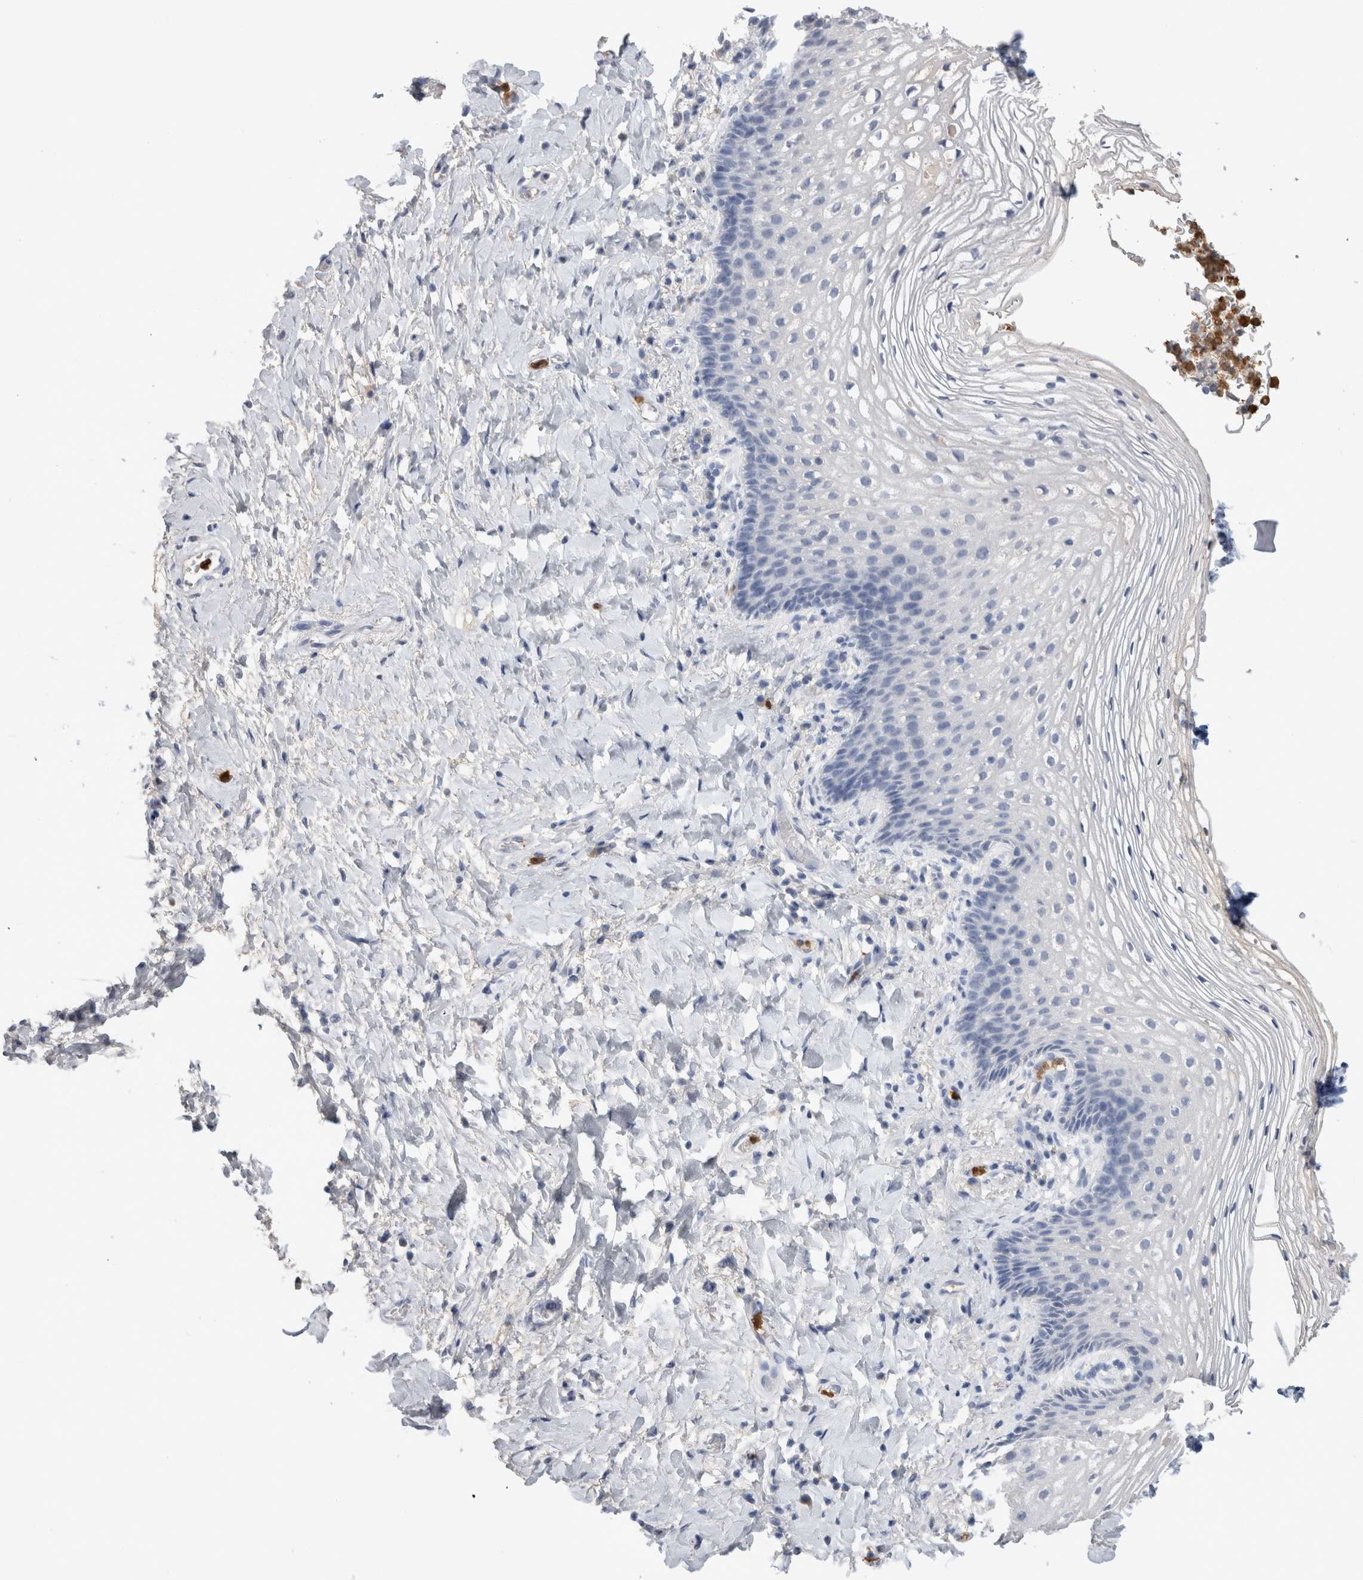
{"staining": {"intensity": "negative", "quantity": "none", "location": "none"}, "tissue": "vagina", "cell_type": "Squamous epithelial cells", "image_type": "normal", "snomed": [{"axis": "morphology", "description": "Normal tissue, NOS"}, {"axis": "topography", "description": "Vagina"}], "caption": "Micrograph shows no protein expression in squamous epithelial cells of normal vagina. (IHC, brightfield microscopy, high magnification).", "gene": "S100A12", "patient": {"sex": "female", "age": 60}}